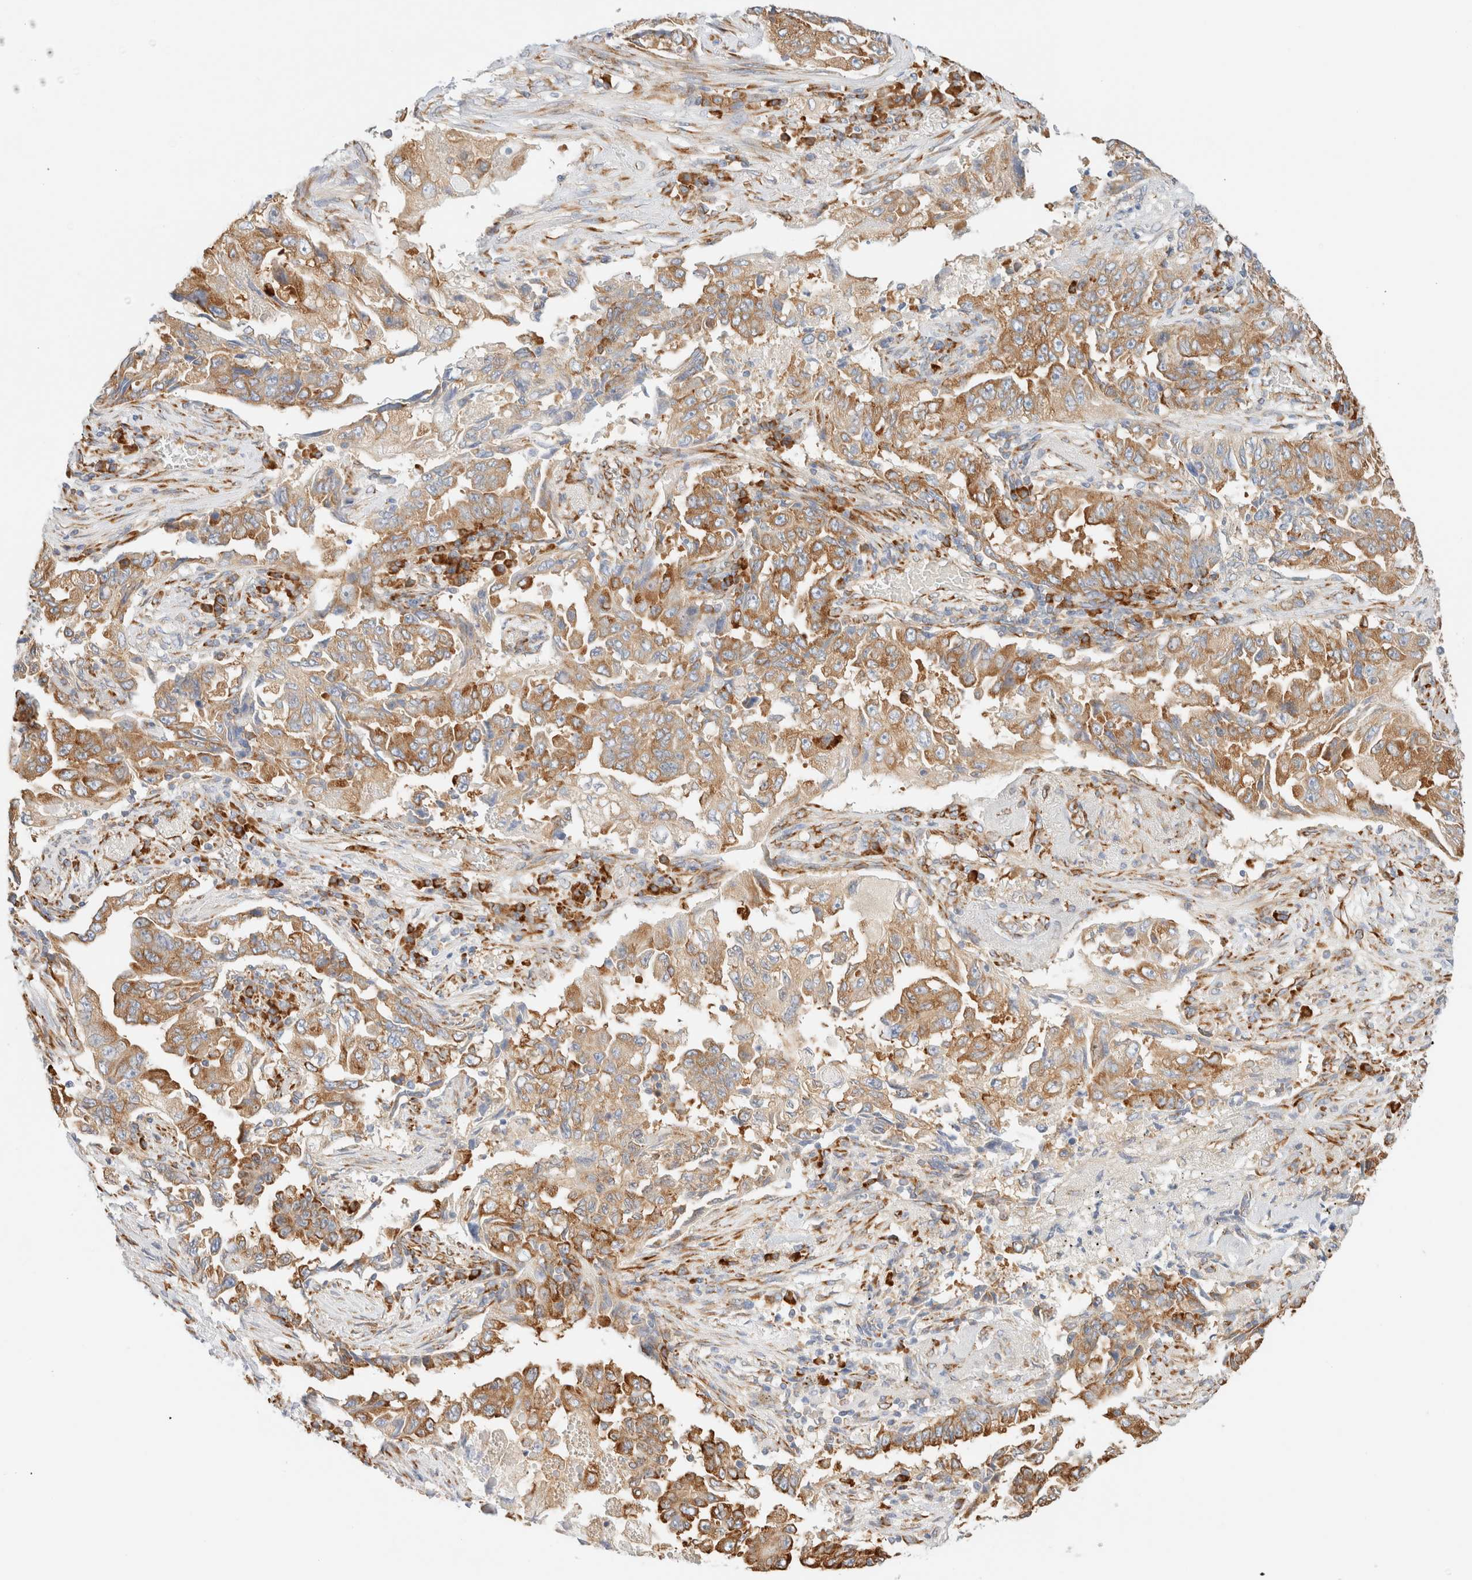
{"staining": {"intensity": "moderate", "quantity": ">75%", "location": "cytoplasmic/membranous"}, "tissue": "lung cancer", "cell_type": "Tumor cells", "image_type": "cancer", "snomed": [{"axis": "morphology", "description": "Adenocarcinoma, NOS"}, {"axis": "topography", "description": "Lung"}], "caption": "Brown immunohistochemical staining in human lung cancer demonstrates moderate cytoplasmic/membranous staining in approximately >75% of tumor cells. (Brightfield microscopy of DAB IHC at high magnification).", "gene": "ZC2HC1A", "patient": {"sex": "female", "age": 51}}